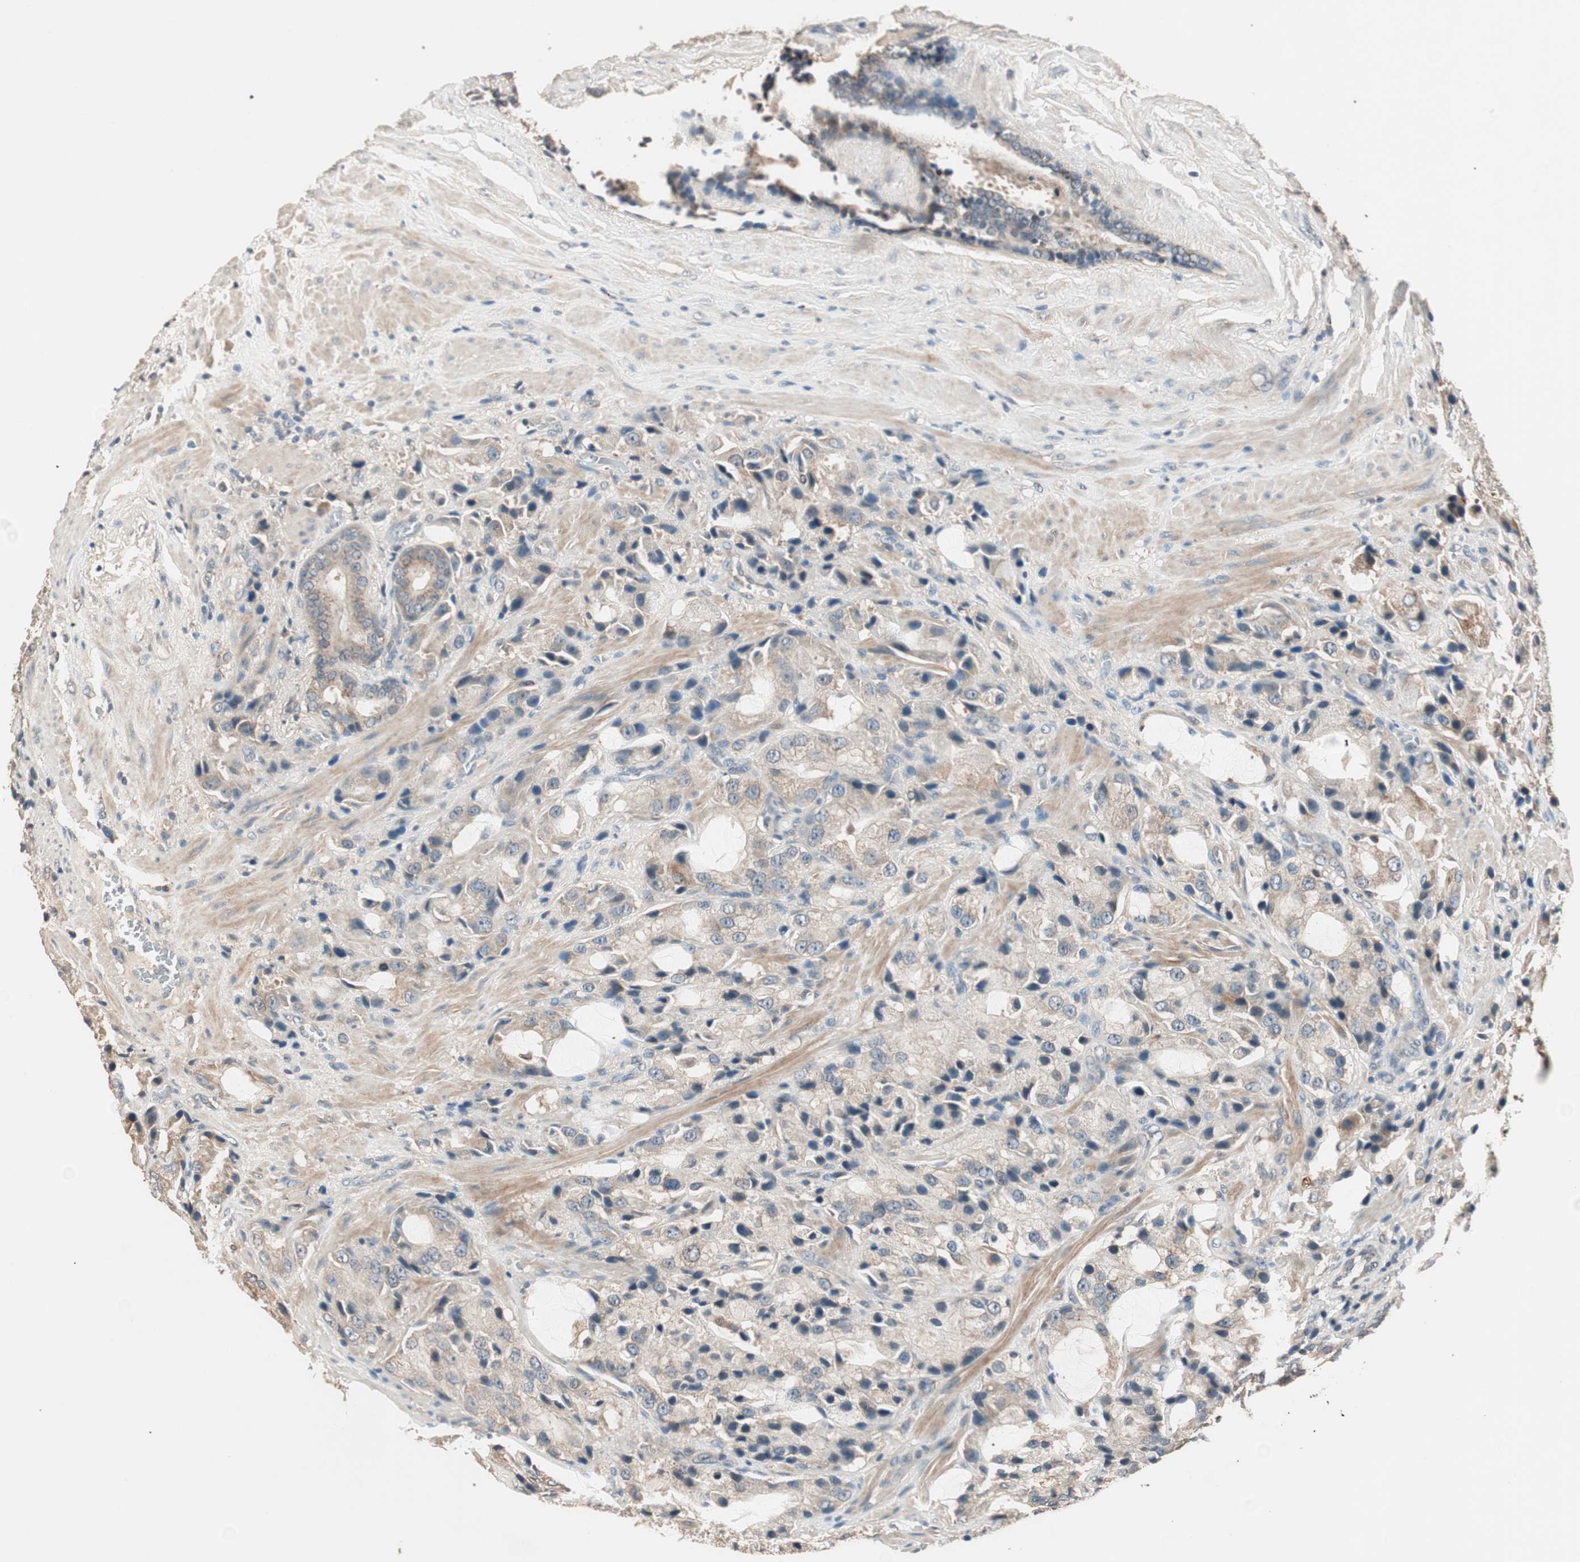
{"staining": {"intensity": "weak", "quantity": ">75%", "location": "cytoplasmic/membranous"}, "tissue": "prostate cancer", "cell_type": "Tumor cells", "image_type": "cancer", "snomed": [{"axis": "morphology", "description": "Adenocarcinoma, High grade"}, {"axis": "topography", "description": "Prostate"}], "caption": "This image reveals IHC staining of high-grade adenocarcinoma (prostate), with low weak cytoplasmic/membranous expression in approximately >75% of tumor cells.", "gene": "NFRKB", "patient": {"sex": "male", "age": 70}}